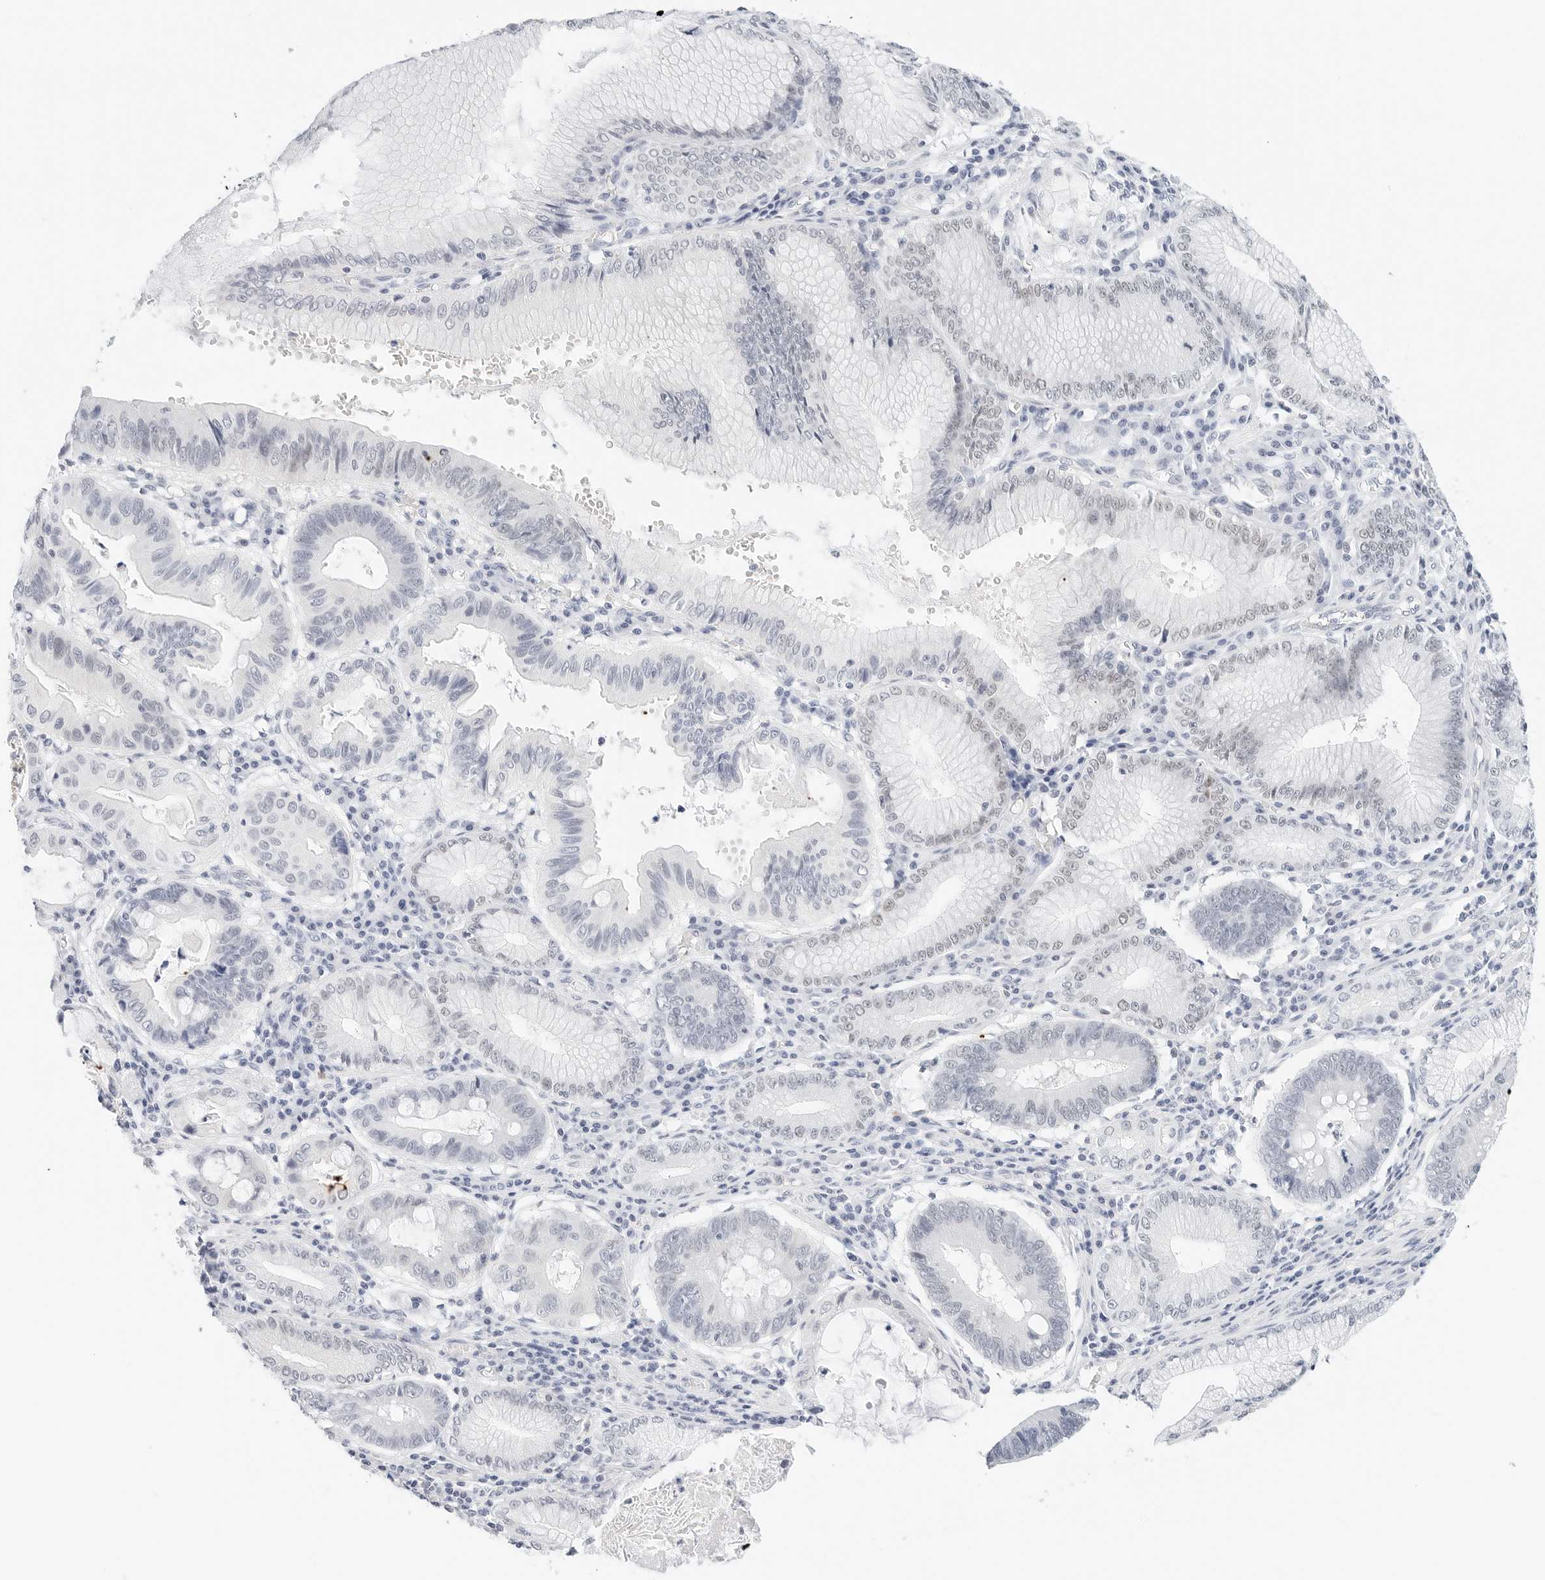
{"staining": {"intensity": "negative", "quantity": "none", "location": "none"}, "tissue": "stomach cancer", "cell_type": "Tumor cells", "image_type": "cancer", "snomed": [{"axis": "morphology", "description": "Adenocarcinoma, NOS"}, {"axis": "topography", "description": "Stomach"}], "caption": "An IHC photomicrograph of stomach cancer is shown. There is no staining in tumor cells of stomach cancer.", "gene": "CD22", "patient": {"sex": "male", "age": 59}}